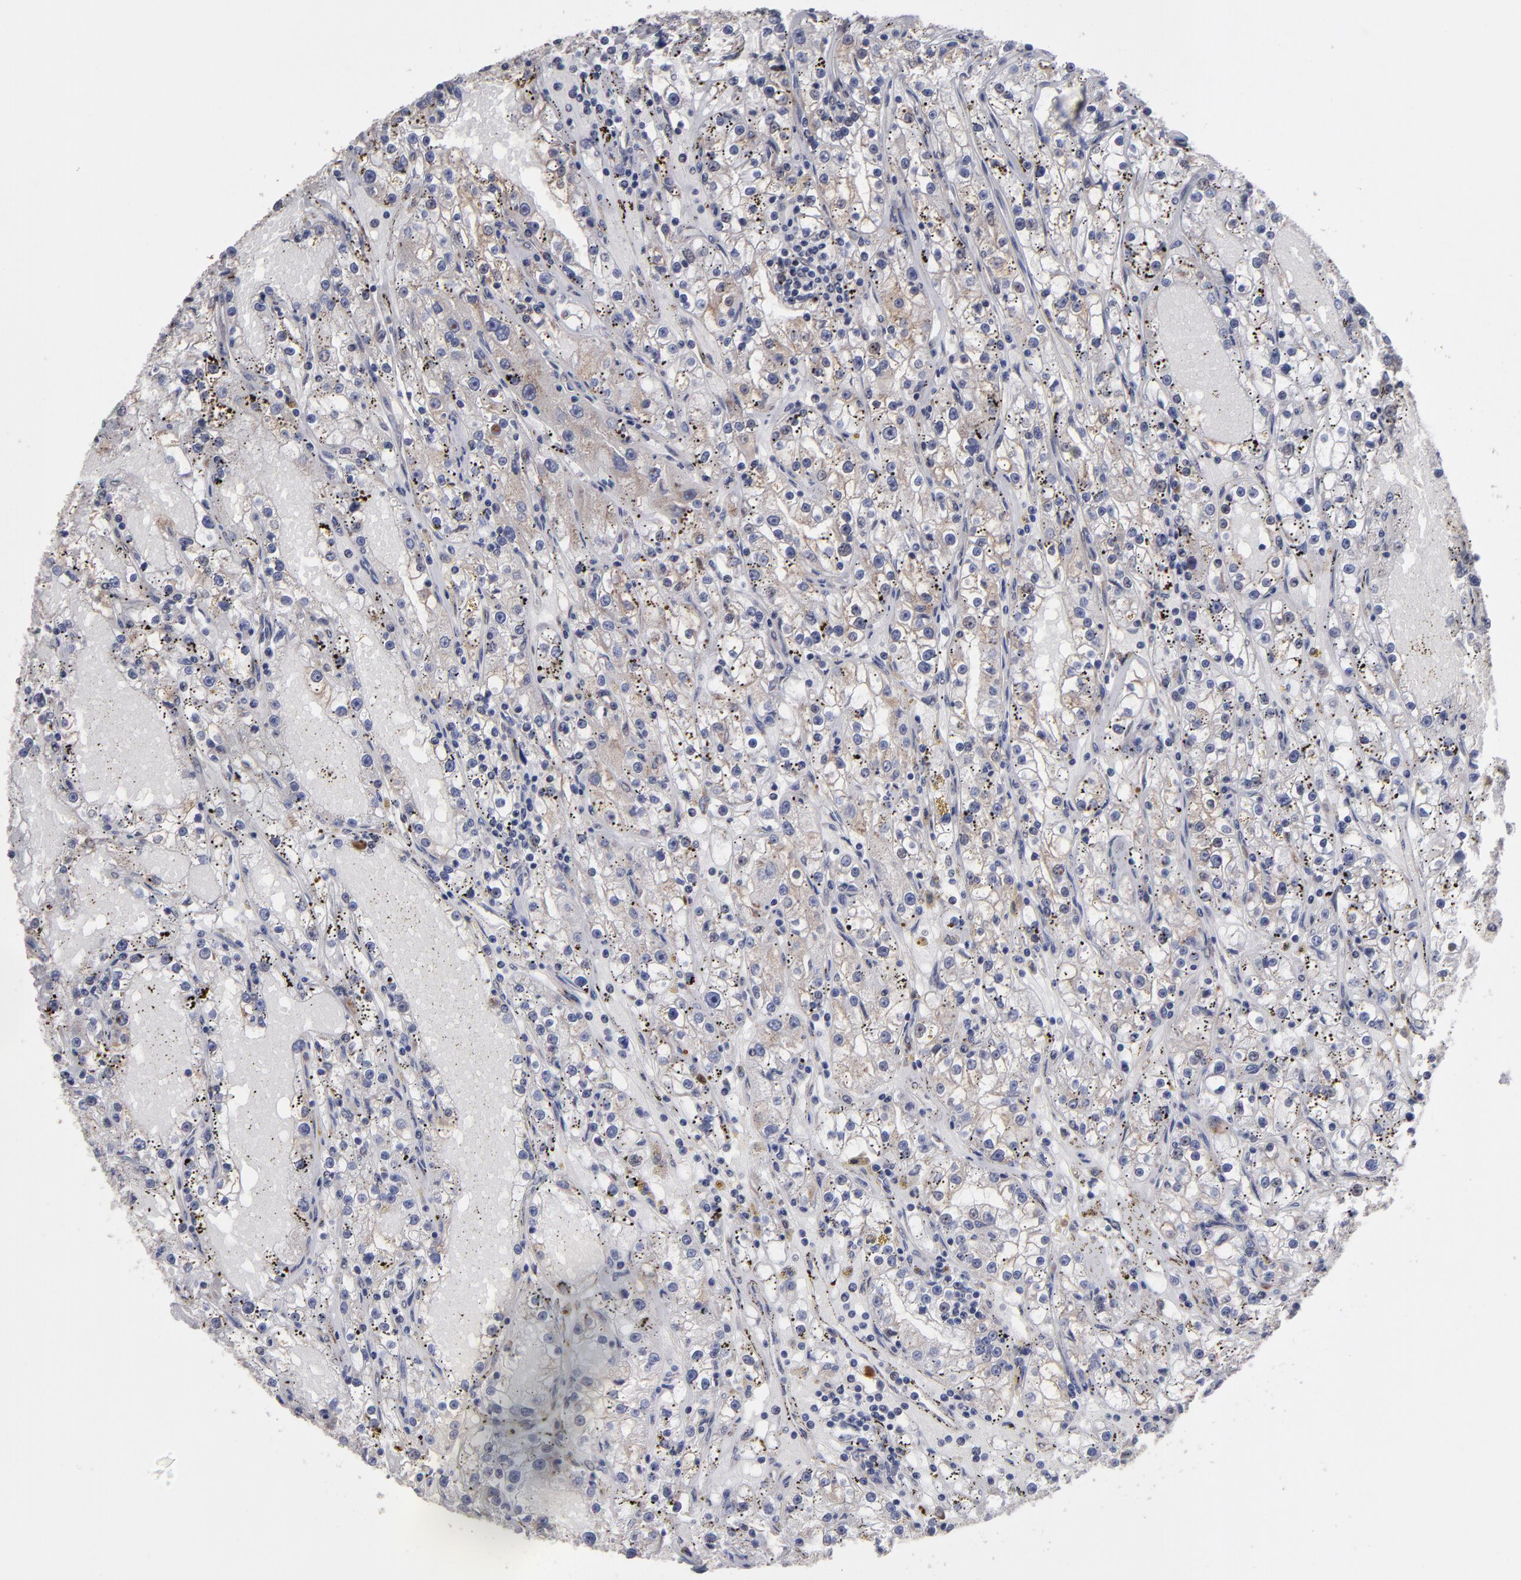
{"staining": {"intensity": "weak", "quantity": "25%-75%", "location": "cytoplasmic/membranous"}, "tissue": "renal cancer", "cell_type": "Tumor cells", "image_type": "cancer", "snomed": [{"axis": "morphology", "description": "Adenocarcinoma, NOS"}, {"axis": "topography", "description": "Kidney"}], "caption": "Renal cancer (adenocarcinoma) was stained to show a protein in brown. There is low levels of weak cytoplasmic/membranous expression in approximately 25%-75% of tumor cells.", "gene": "SND1", "patient": {"sex": "male", "age": 56}}